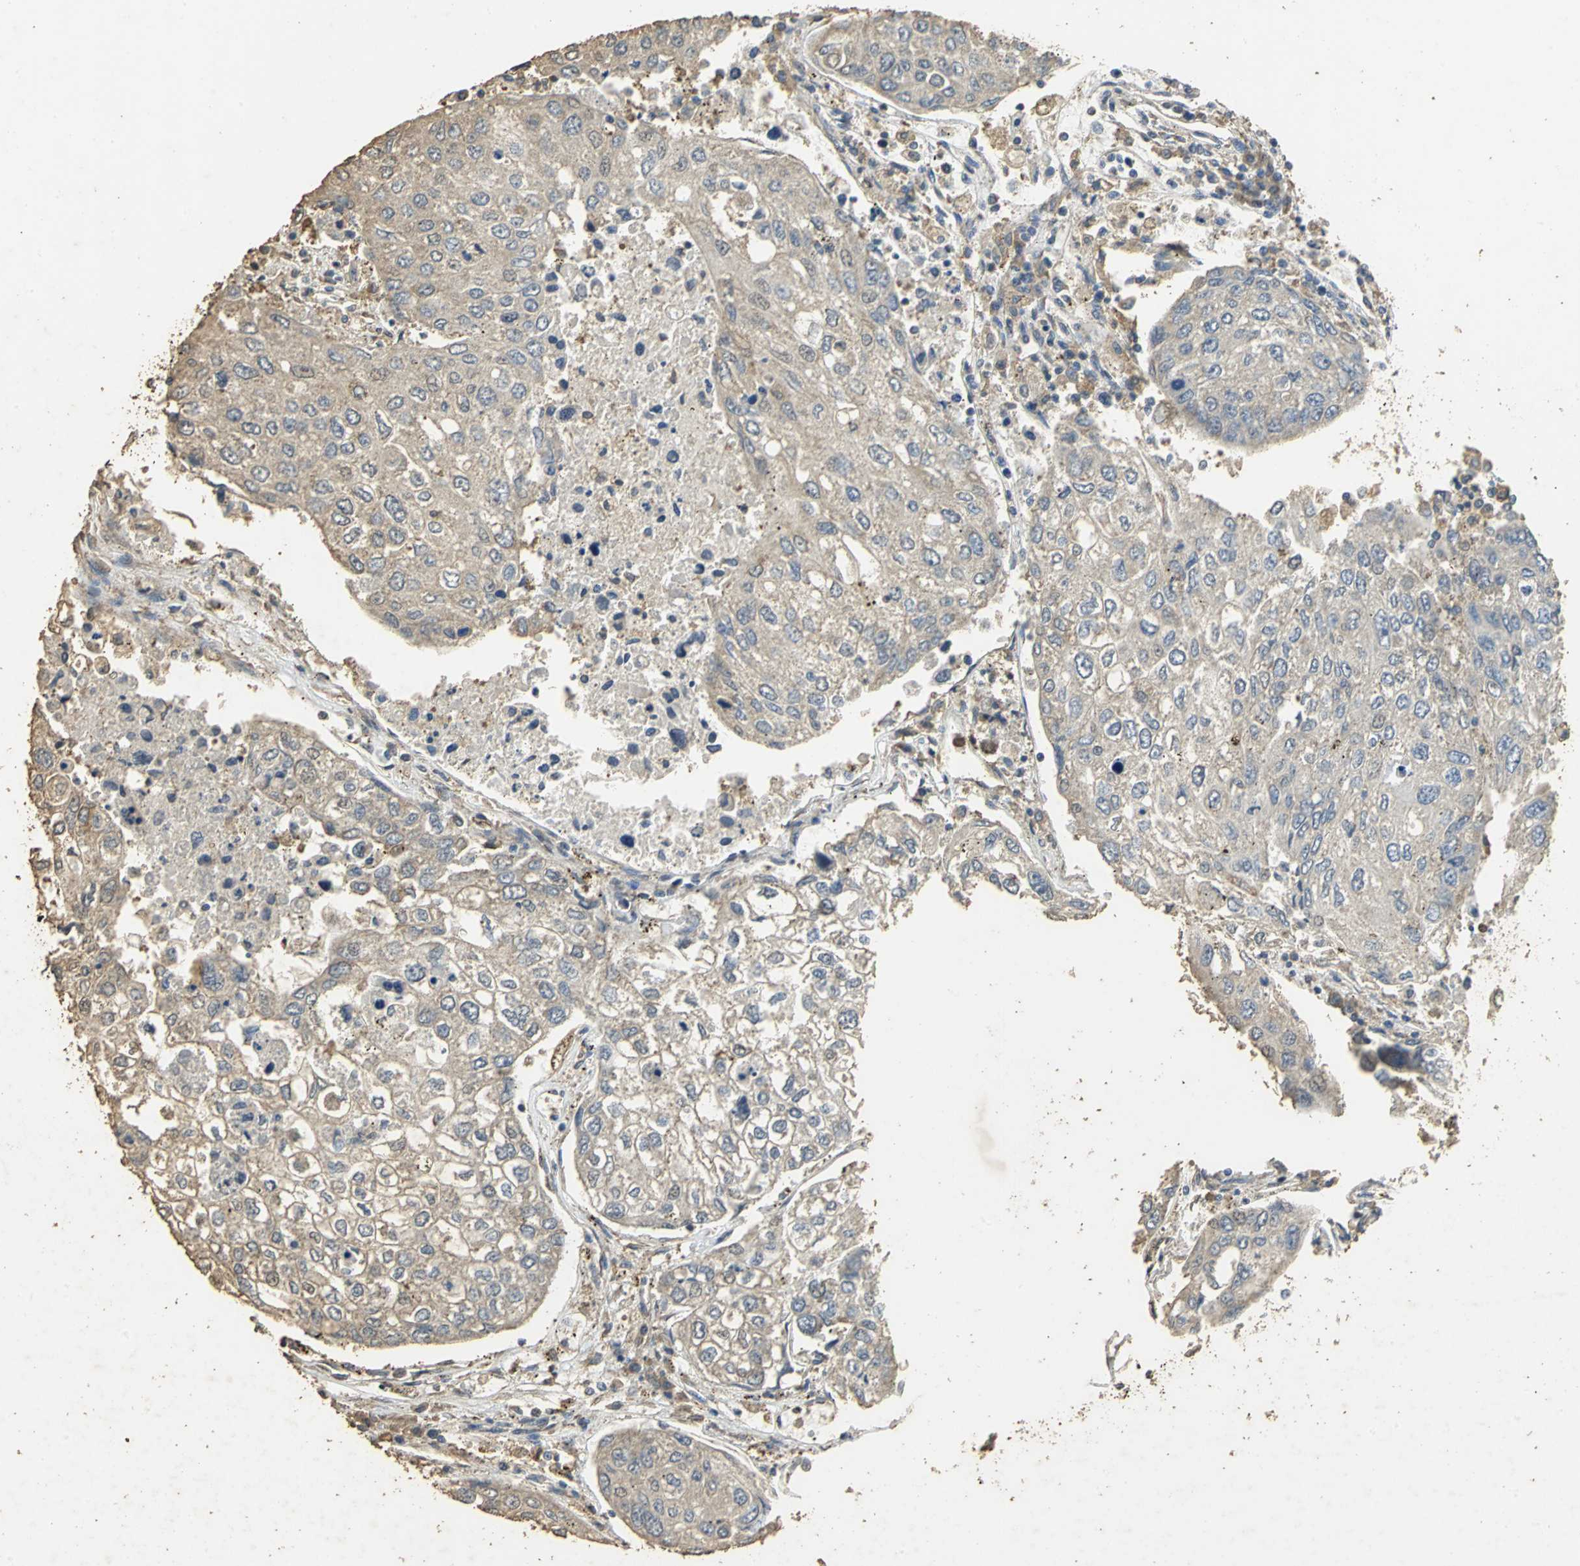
{"staining": {"intensity": "weak", "quantity": ">75%", "location": "cytoplasmic/membranous"}, "tissue": "urothelial cancer", "cell_type": "Tumor cells", "image_type": "cancer", "snomed": [{"axis": "morphology", "description": "Urothelial carcinoma, High grade"}, {"axis": "topography", "description": "Lymph node"}, {"axis": "topography", "description": "Urinary bladder"}], "caption": "High-grade urothelial carcinoma tissue exhibits weak cytoplasmic/membranous staining in approximately >75% of tumor cells", "gene": "ACSL4", "patient": {"sex": "male", "age": 51}}